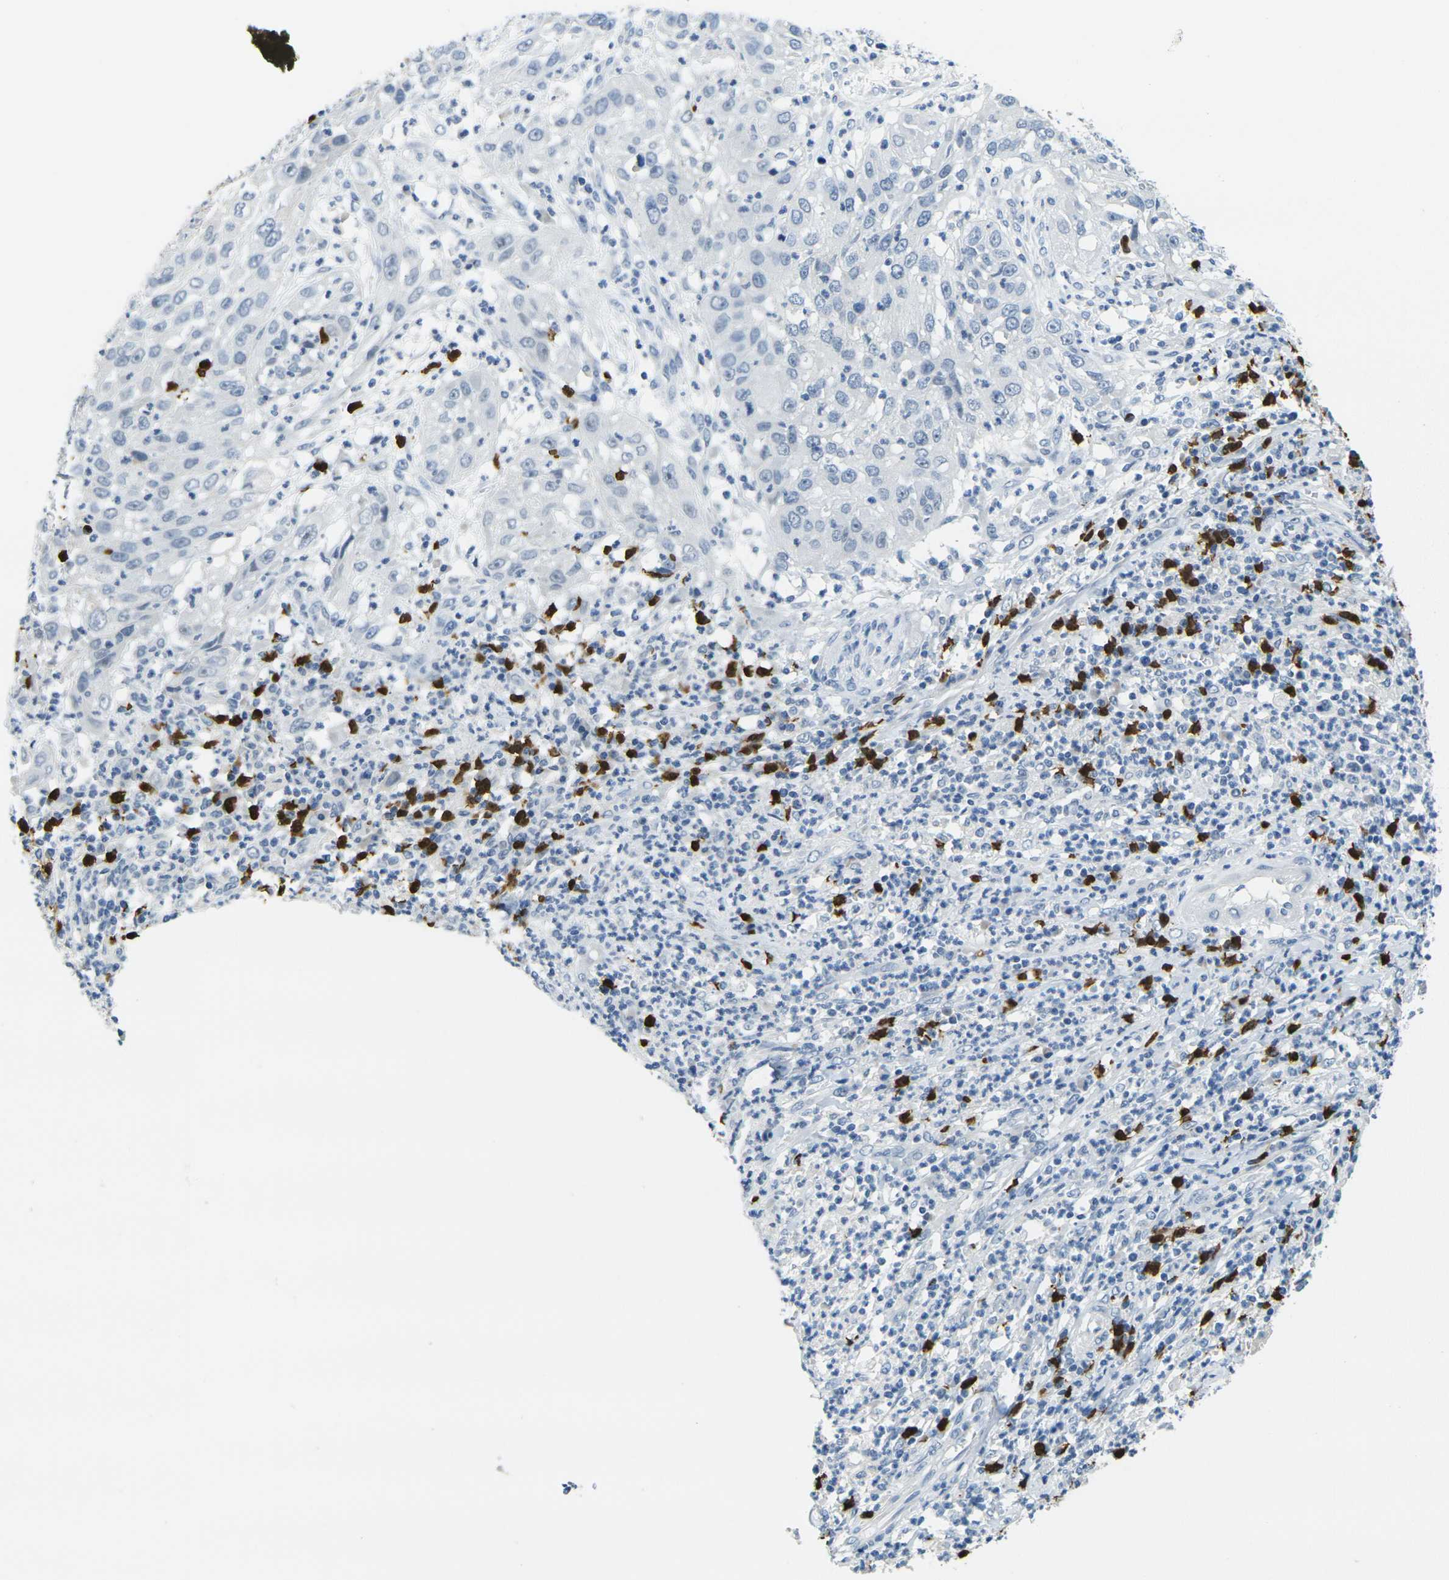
{"staining": {"intensity": "negative", "quantity": "none", "location": "none"}, "tissue": "cervical cancer", "cell_type": "Tumor cells", "image_type": "cancer", "snomed": [{"axis": "morphology", "description": "Squamous cell carcinoma, NOS"}, {"axis": "topography", "description": "Cervix"}], "caption": "Tumor cells show no significant positivity in squamous cell carcinoma (cervical).", "gene": "GPR15", "patient": {"sex": "female", "age": 32}}